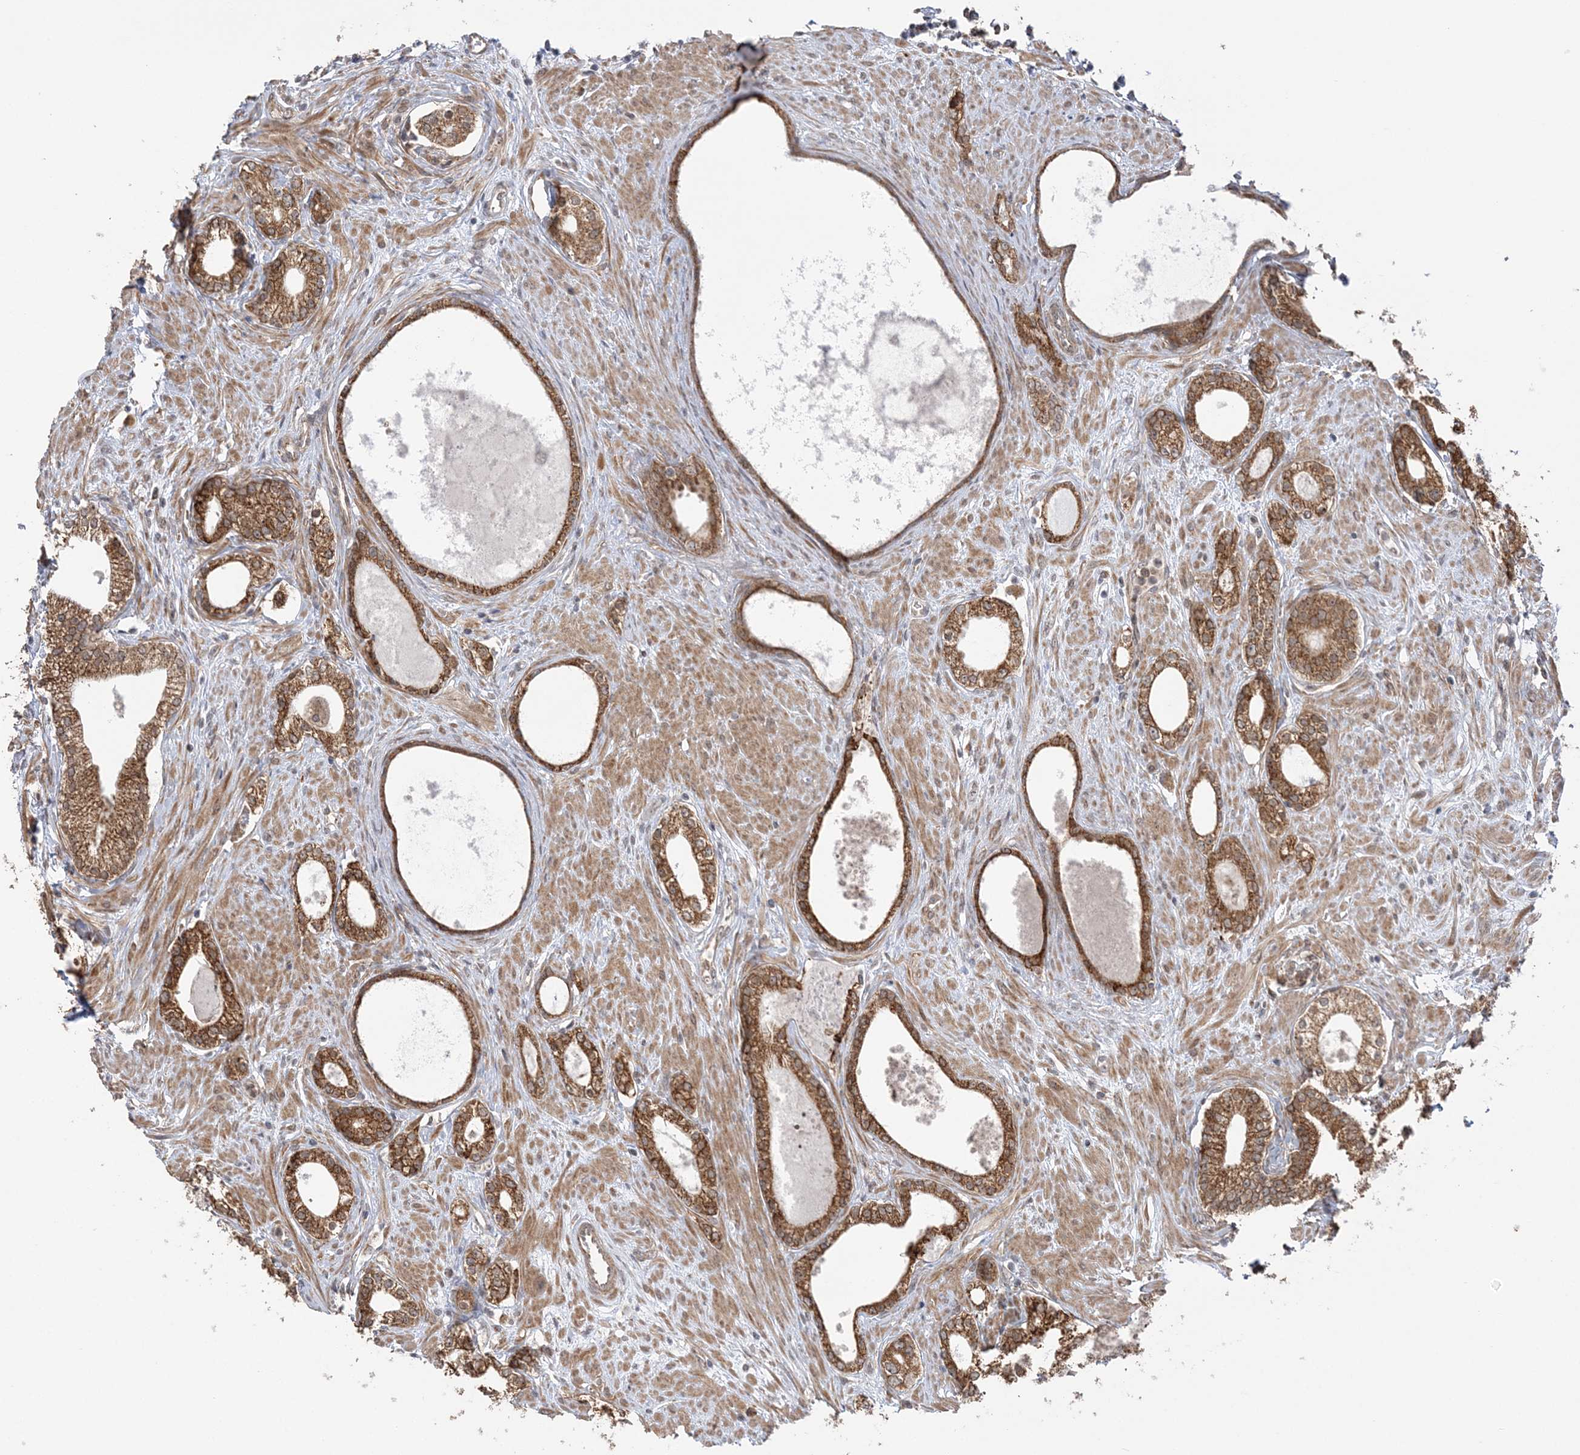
{"staining": {"intensity": "strong", "quantity": ">75%", "location": "cytoplasmic/membranous"}, "tissue": "prostate cancer", "cell_type": "Tumor cells", "image_type": "cancer", "snomed": [{"axis": "morphology", "description": "Adenocarcinoma, High grade"}, {"axis": "topography", "description": "Prostate"}], "caption": "Strong cytoplasmic/membranous positivity is present in approximately >75% of tumor cells in prostate cancer (adenocarcinoma (high-grade)). The staining was performed using DAB (3,3'-diaminobenzidine) to visualize the protein expression in brown, while the nuclei were stained in blue with hematoxylin (Magnification: 20x).", "gene": "MRPL47", "patient": {"sex": "male", "age": 63}}